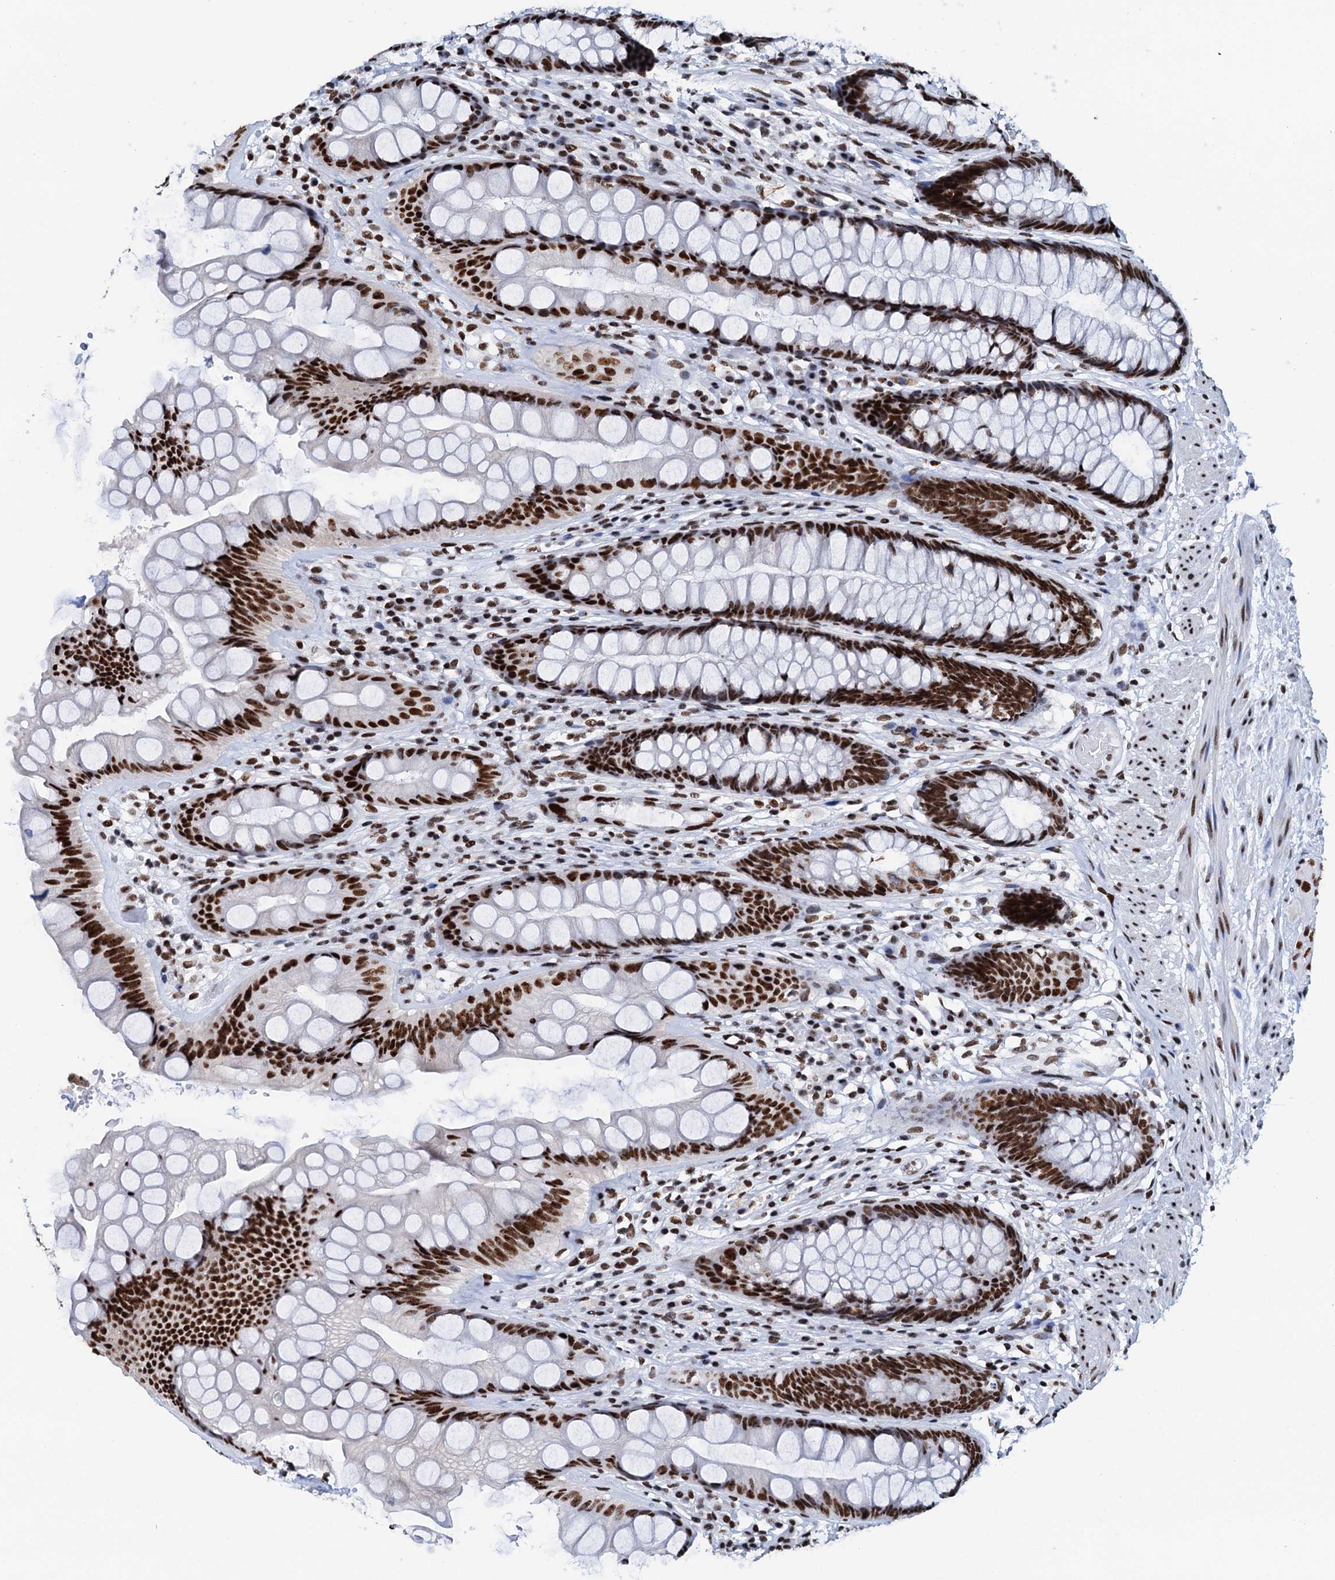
{"staining": {"intensity": "strong", "quantity": ">75%", "location": "nuclear"}, "tissue": "rectum", "cell_type": "Glandular cells", "image_type": "normal", "snomed": [{"axis": "morphology", "description": "Normal tissue, NOS"}, {"axis": "topography", "description": "Rectum"}], "caption": "A histopathology image of rectum stained for a protein exhibits strong nuclear brown staining in glandular cells. (IHC, brightfield microscopy, high magnification).", "gene": "SLTM", "patient": {"sex": "male", "age": 74}}